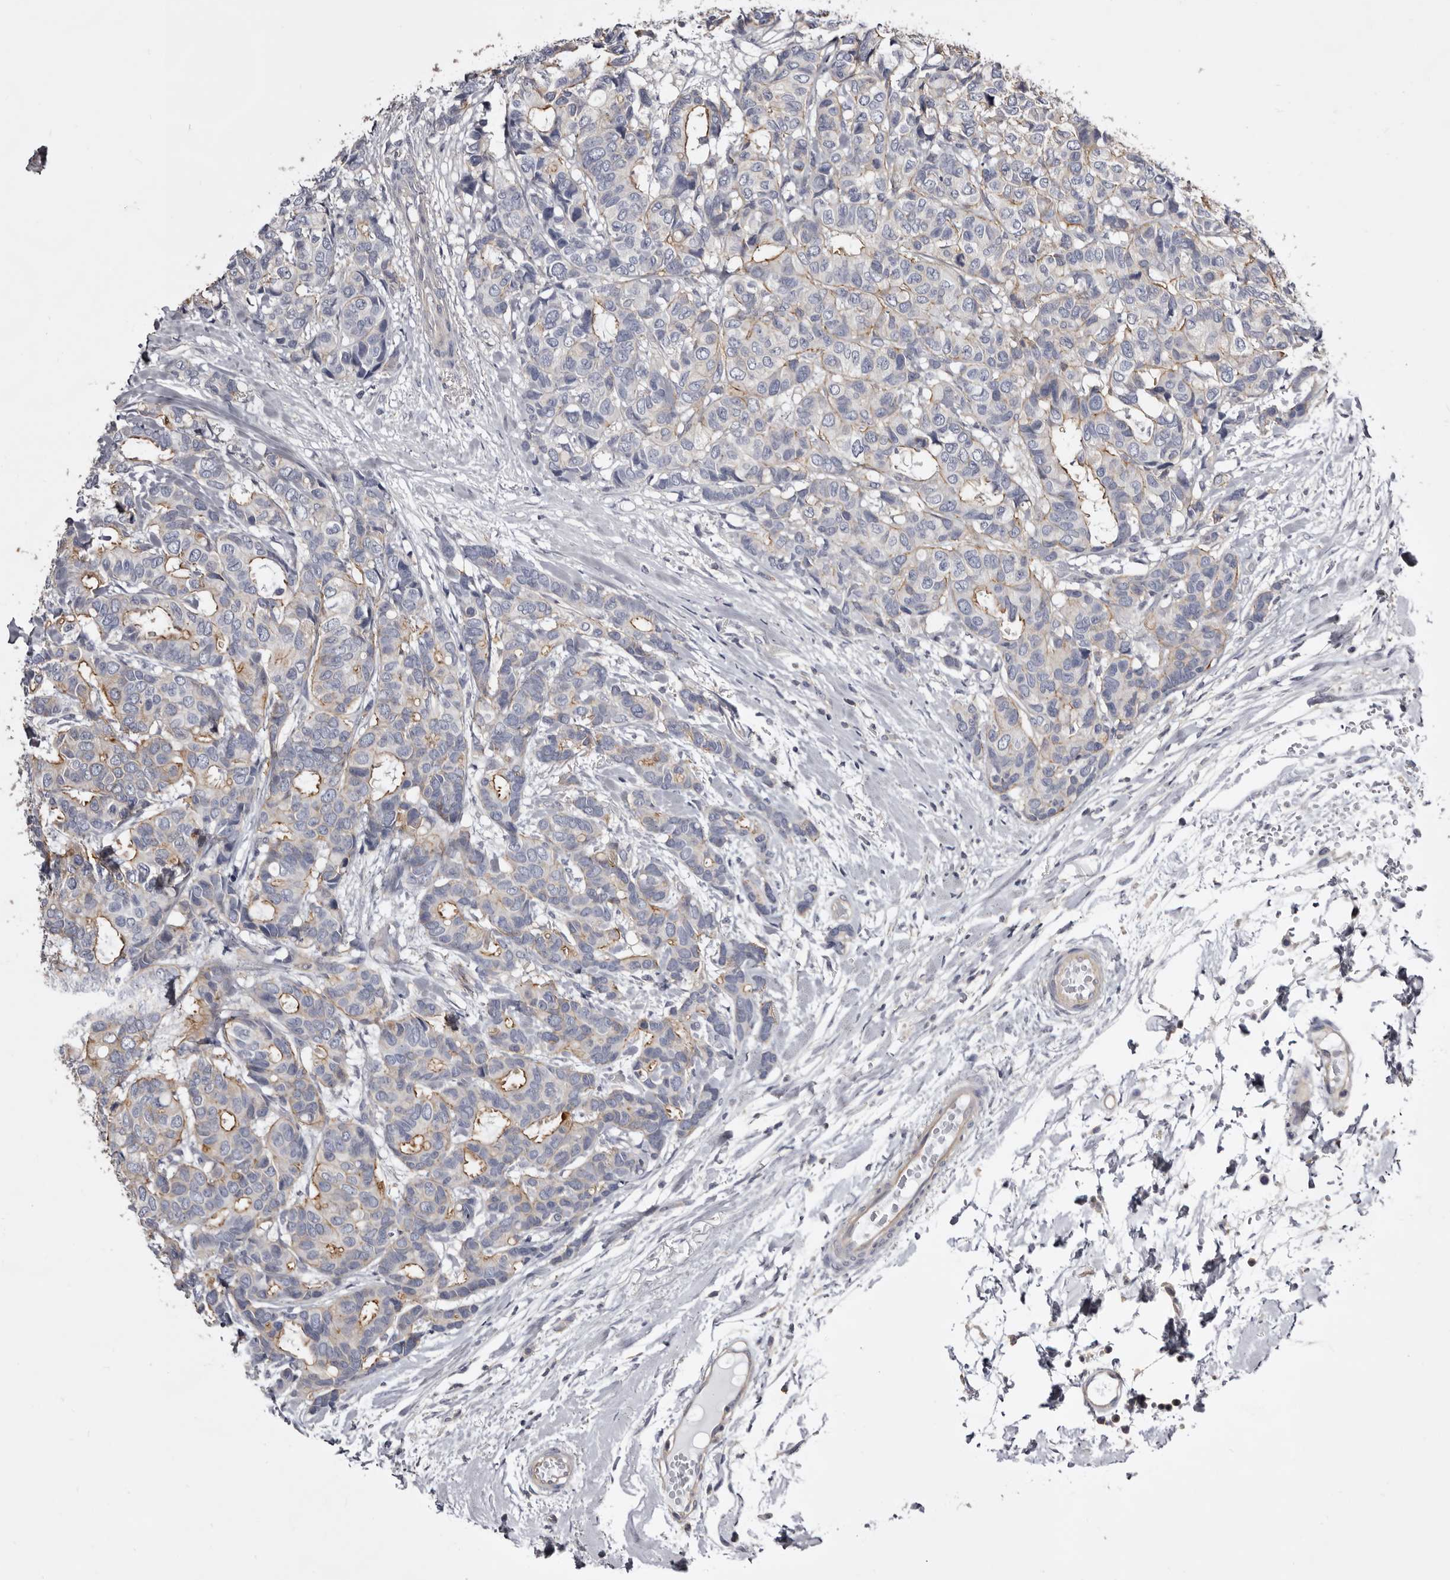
{"staining": {"intensity": "moderate", "quantity": "<25%", "location": "cytoplasmic/membranous"}, "tissue": "breast cancer", "cell_type": "Tumor cells", "image_type": "cancer", "snomed": [{"axis": "morphology", "description": "Duct carcinoma"}, {"axis": "topography", "description": "Breast"}], "caption": "IHC (DAB (3,3'-diaminobenzidine)) staining of human breast cancer (invasive ductal carcinoma) displays moderate cytoplasmic/membranous protein expression in approximately <25% of tumor cells.", "gene": "LAD1", "patient": {"sex": "female", "age": 87}}